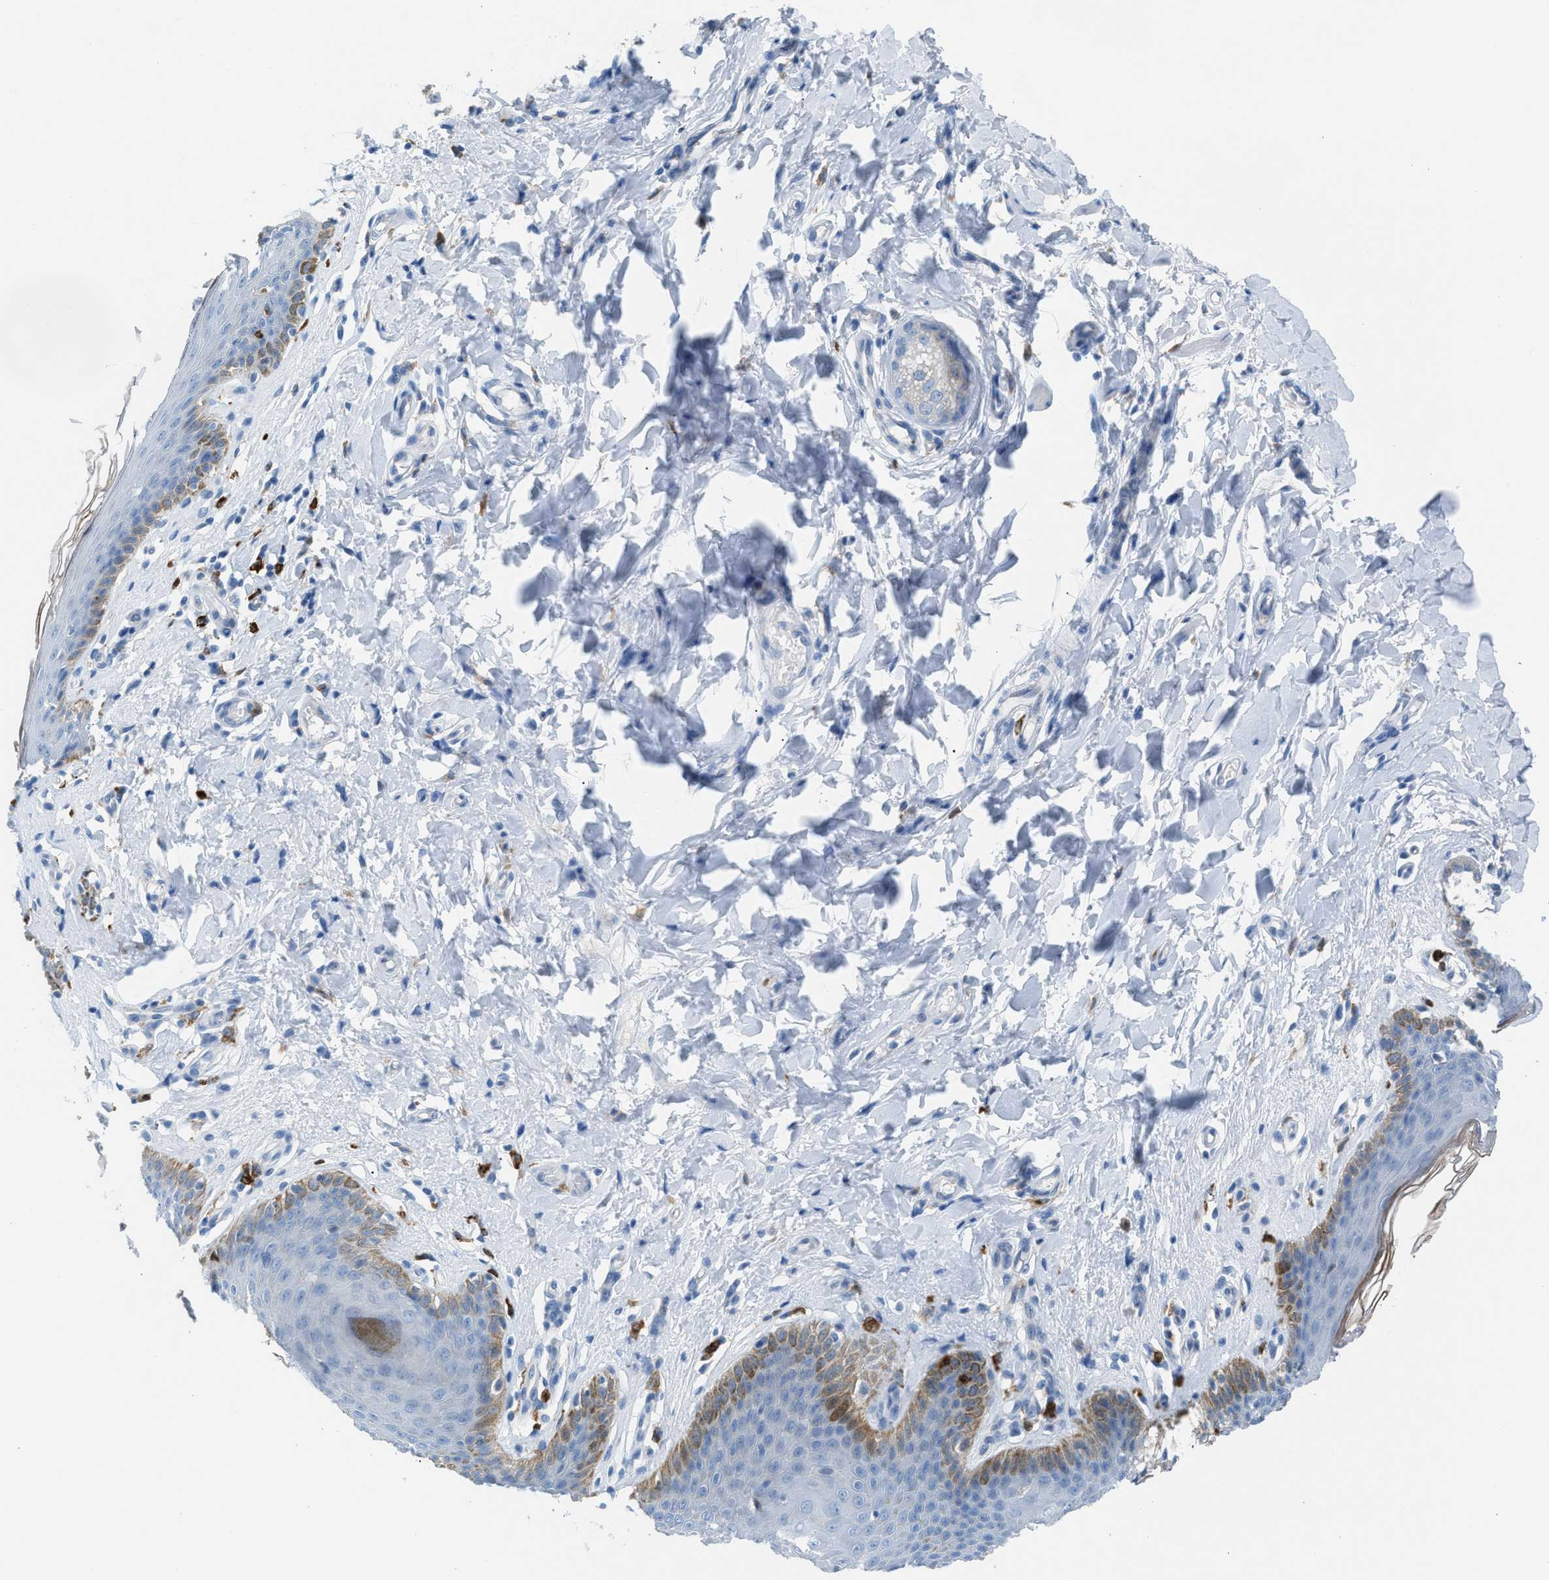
{"staining": {"intensity": "moderate", "quantity": "<25%", "location": "cytoplasmic/membranous"}, "tissue": "skin", "cell_type": "Epidermal cells", "image_type": "normal", "snomed": [{"axis": "morphology", "description": "Normal tissue, NOS"}, {"axis": "topography", "description": "Vulva"}], "caption": "Human skin stained with a brown dye displays moderate cytoplasmic/membranous positive positivity in about <25% of epidermal cells.", "gene": "CLEC10A", "patient": {"sex": "female", "age": 66}}